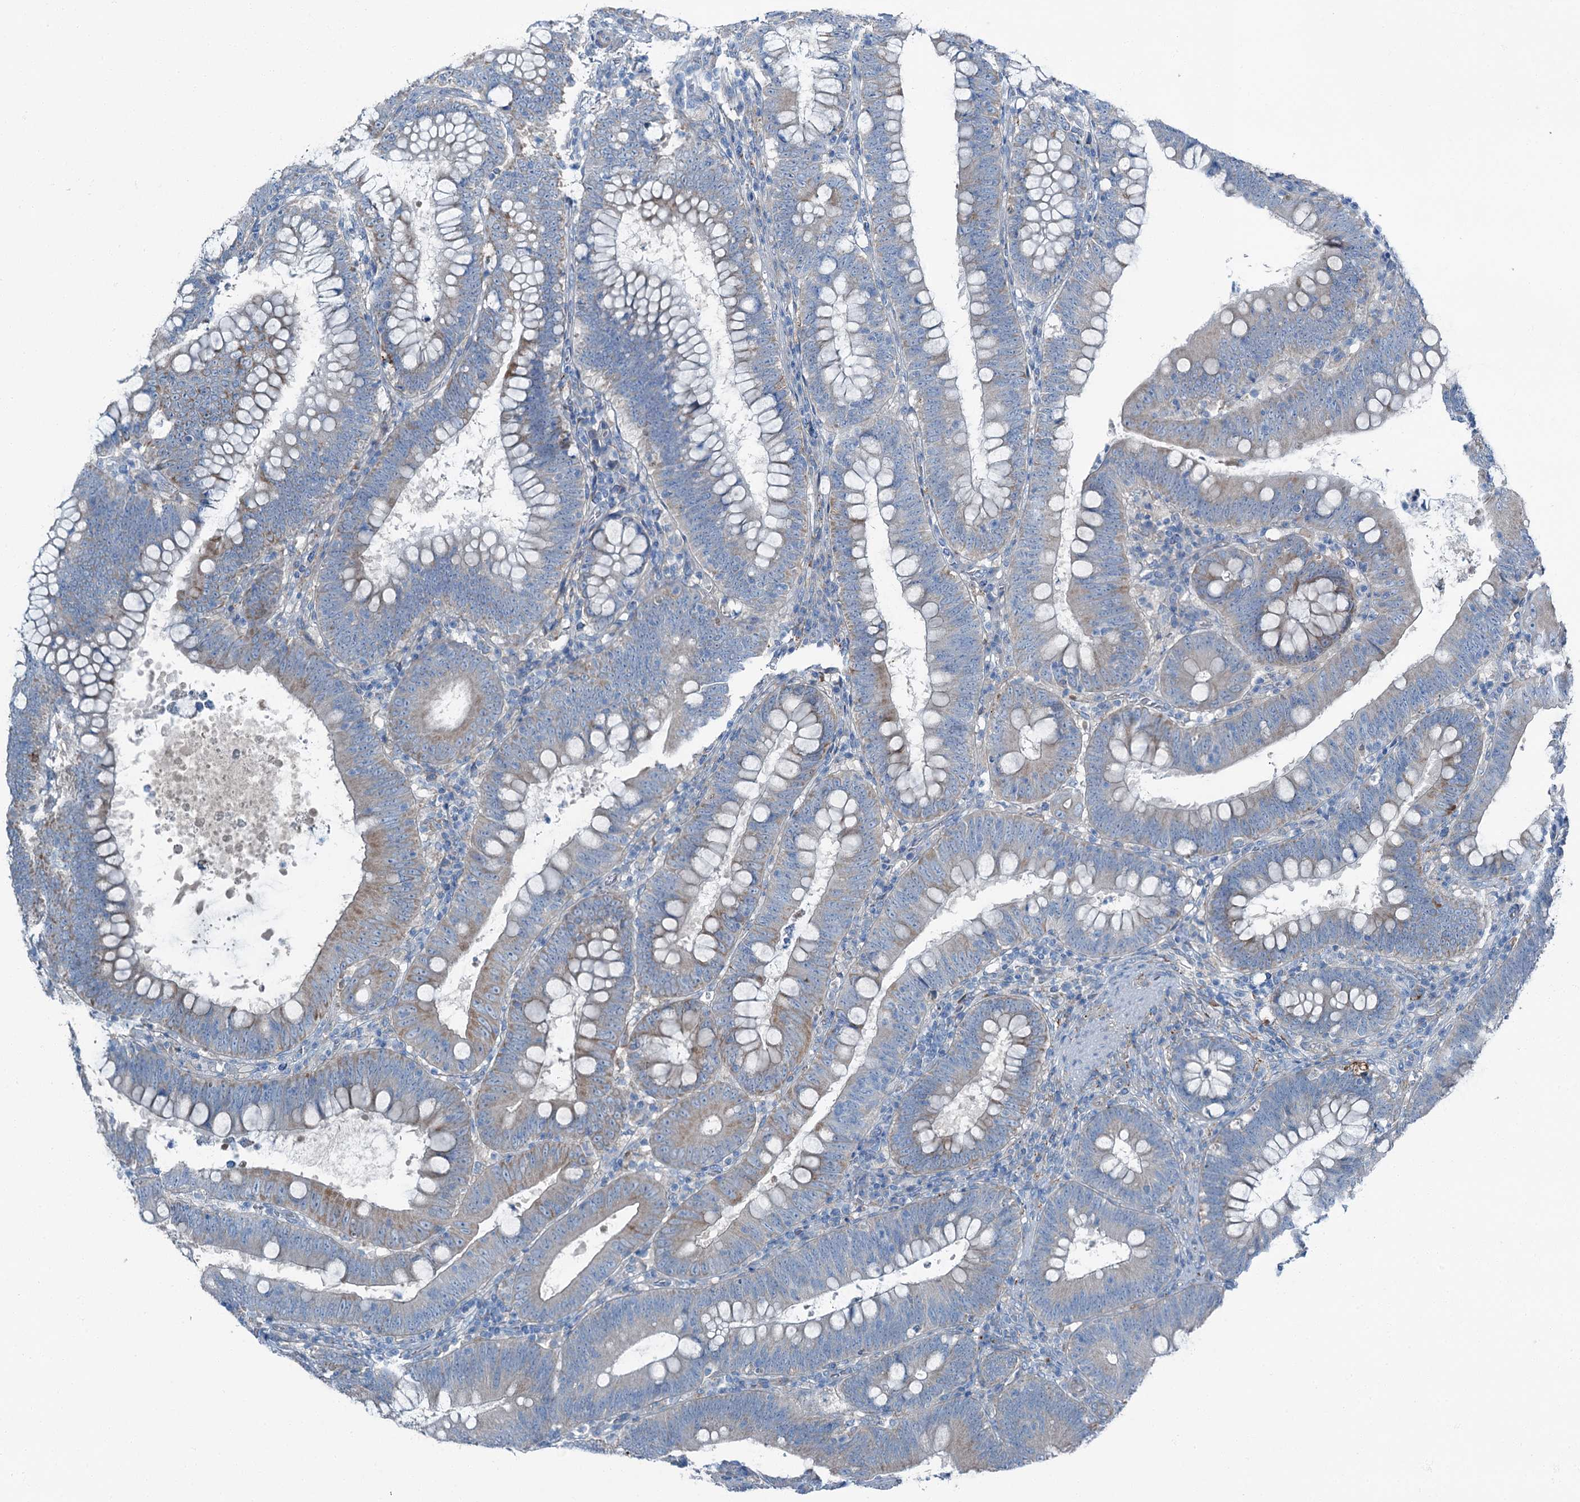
{"staining": {"intensity": "weak", "quantity": "<25%", "location": "cytoplasmic/membranous"}, "tissue": "colorectal cancer", "cell_type": "Tumor cells", "image_type": "cancer", "snomed": [{"axis": "morphology", "description": "Normal tissue, NOS"}, {"axis": "topography", "description": "Colon"}], "caption": "IHC histopathology image of human colorectal cancer stained for a protein (brown), which displays no staining in tumor cells. The staining is performed using DAB brown chromogen with nuclei counter-stained in using hematoxylin.", "gene": "AXL", "patient": {"sex": "female", "age": 82}}